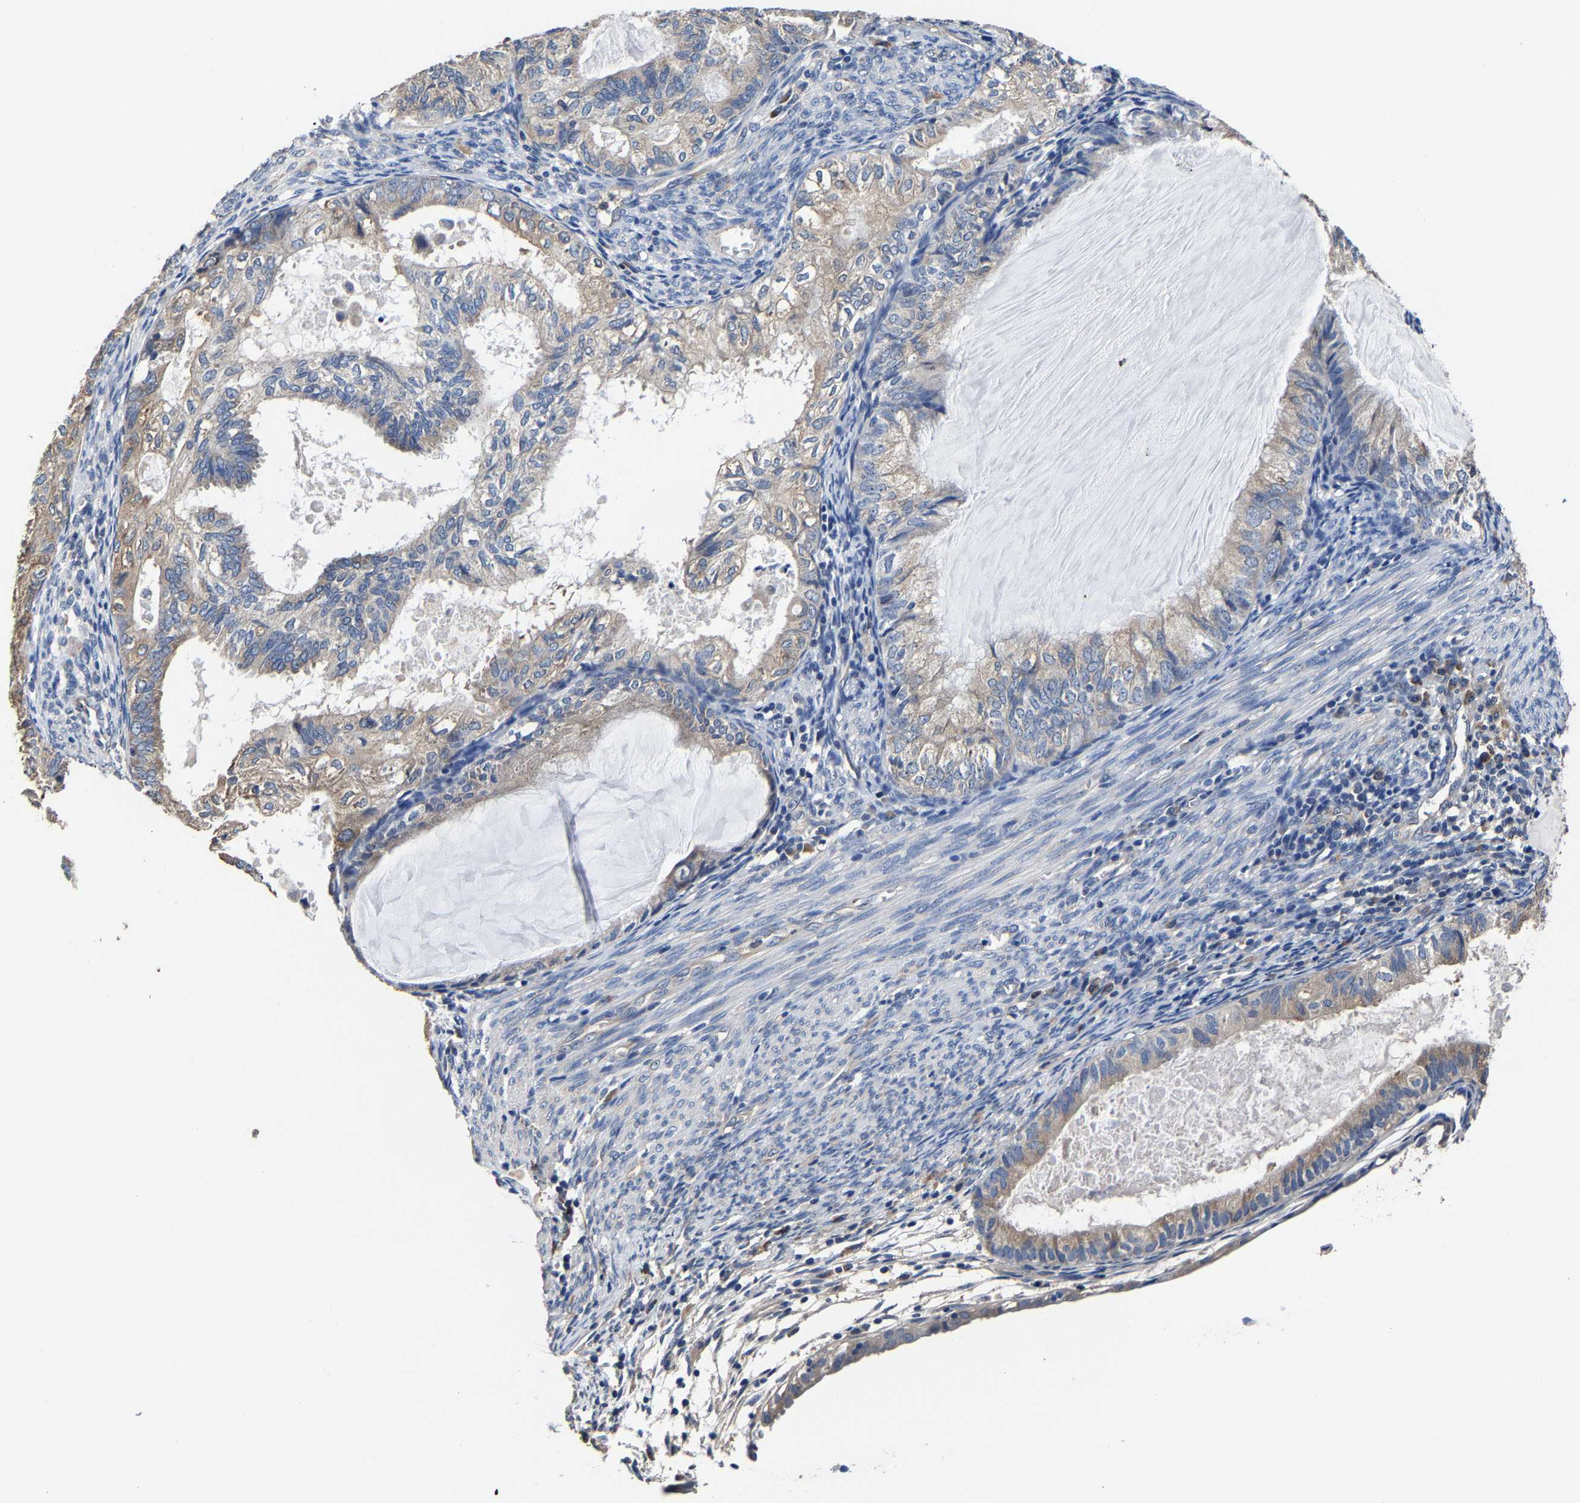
{"staining": {"intensity": "weak", "quantity": "<25%", "location": "cytoplasmic/membranous"}, "tissue": "cervical cancer", "cell_type": "Tumor cells", "image_type": "cancer", "snomed": [{"axis": "morphology", "description": "Normal tissue, NOS"}, {"axis": "morphology", "description": "Adenocarcinoma, NOS"}, {"axis": "topography", "description": "Cervix"}, {"axis": "topography", "description": "Endometrium"}], "caption": "Immunohistochemistry of adenocarcinoma (cervical) exhibits no staining in tumor cells.", "gene": "EBAG9", "patient": {"sex": "female", "age": 86}}